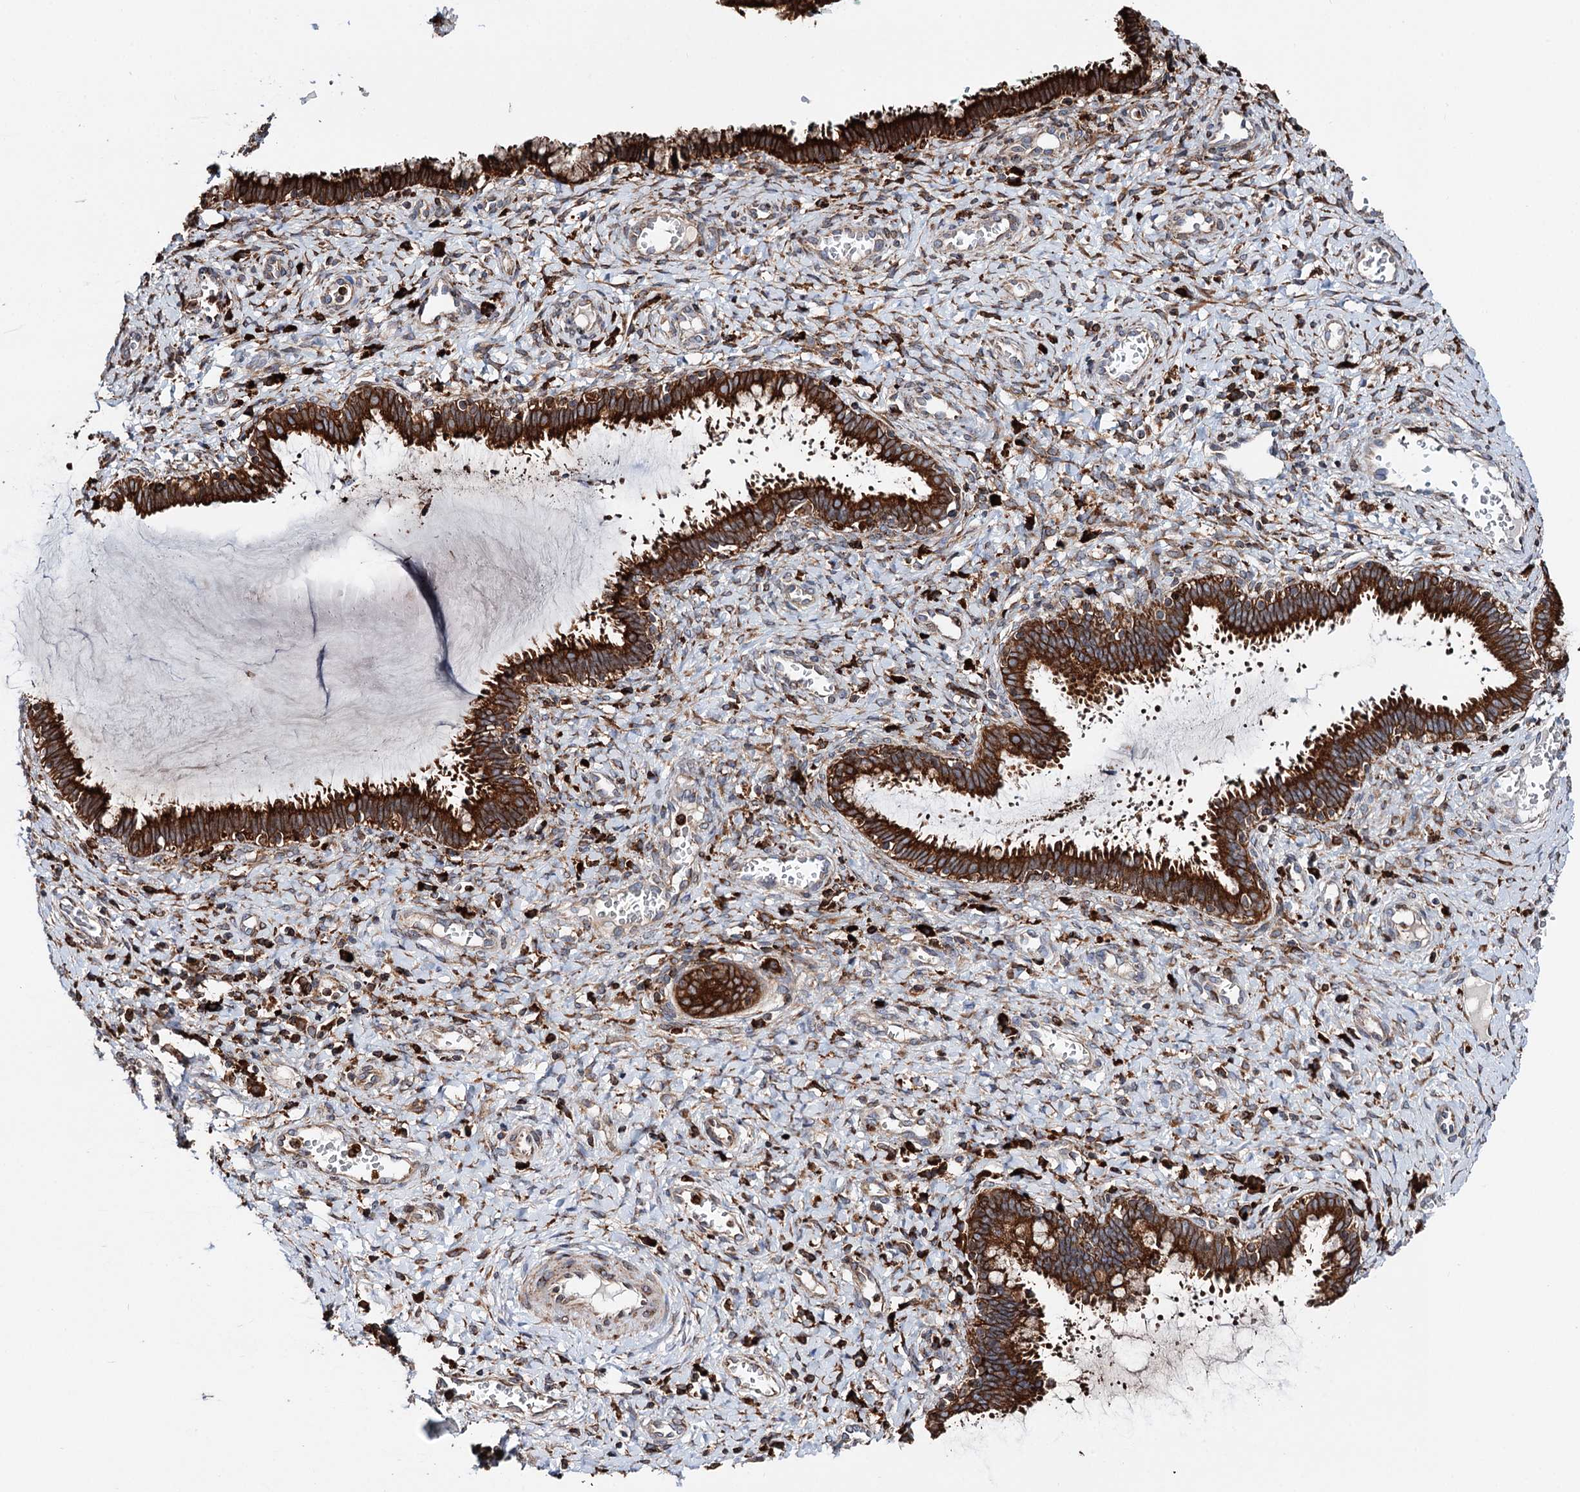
{"staining": {"intensity": "strong", "quantity": ">75%", "location": "cytoplasmic/membranous"}, "tissue": "cervix", "cell_type": "Glandular cells", "image_type": "normal", "snomed": [{"axis": "morphology", "description": "Normal tissue, NOS"}, {"axis": "morphology", "description": "Adenocarcinoma, NOS"}, {"axis": "topography", "description": "Cervix"}], "caption": "The immunohistochemical stain highlights strong cytoplasmic/membranous staining in glandular cells of unremarkable cervix. The staining was performed using DAB, with brown indicating positive protein expression. Nuclei are stained blue with hematoxylin.", "gene": "ERP29", "patient": {"sex": "female", "age": 29}}